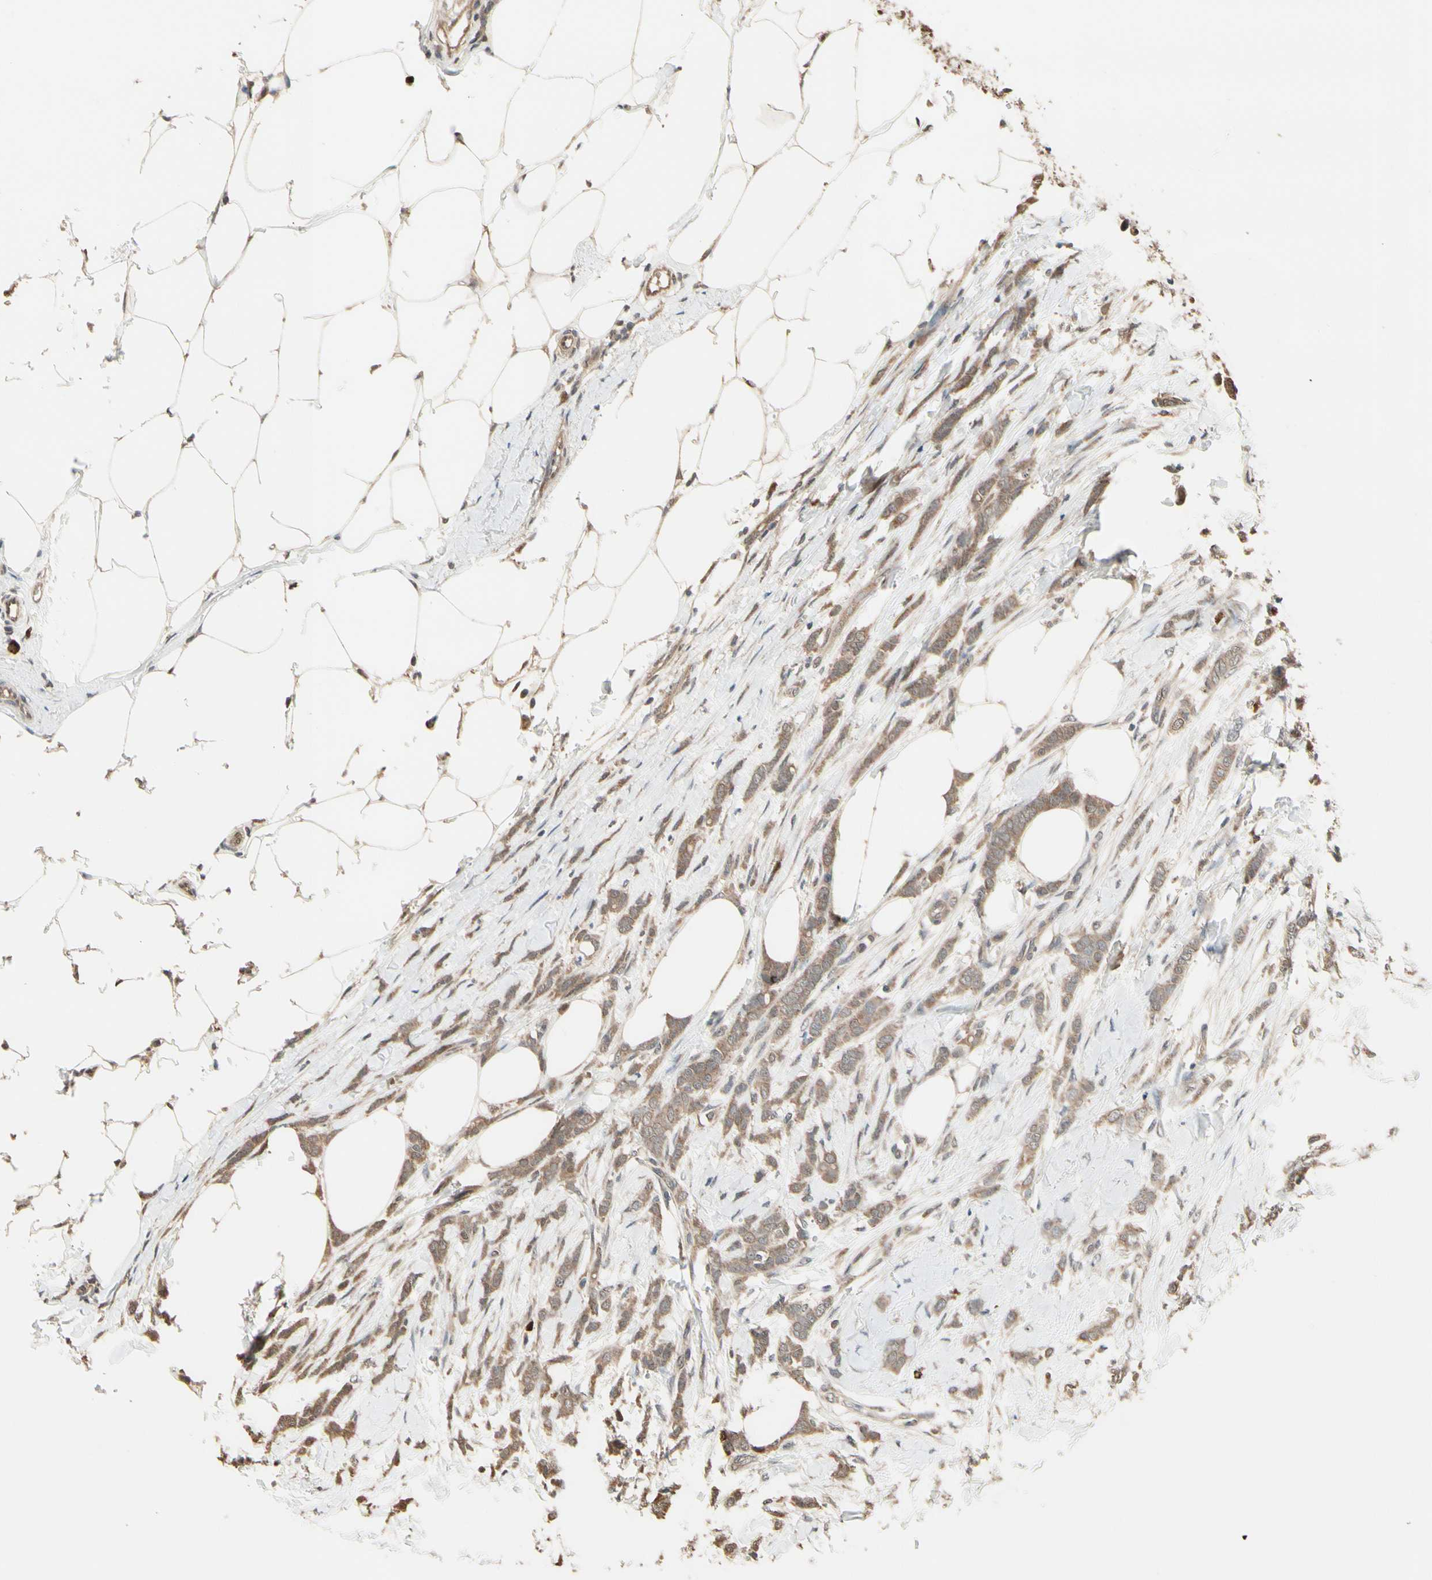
{"staining": {"intensity": "moderate", "quantity": ">75%", "location": "cytoplasmic/membranous"}, "tissue": "breast cancer", "cell_type": "Tumor cells", "image_type": "cancer", "snomed": [{"axis": "morphology", "description": "Lobular carcinoma, in situ"}, {"axis": "morphology", "description": "Lobular carcinoma"}, {"axis": "topography", "description": "Breast"}], "caption": "About >75% of tumor cells in human breast cancer demonstrate moderate cytoplasmic/membranous protein staining as visualized by brown immunohistochemical staining.", "gene": "PNPLA7", "patient": {"sex": "female", "age": 41}}